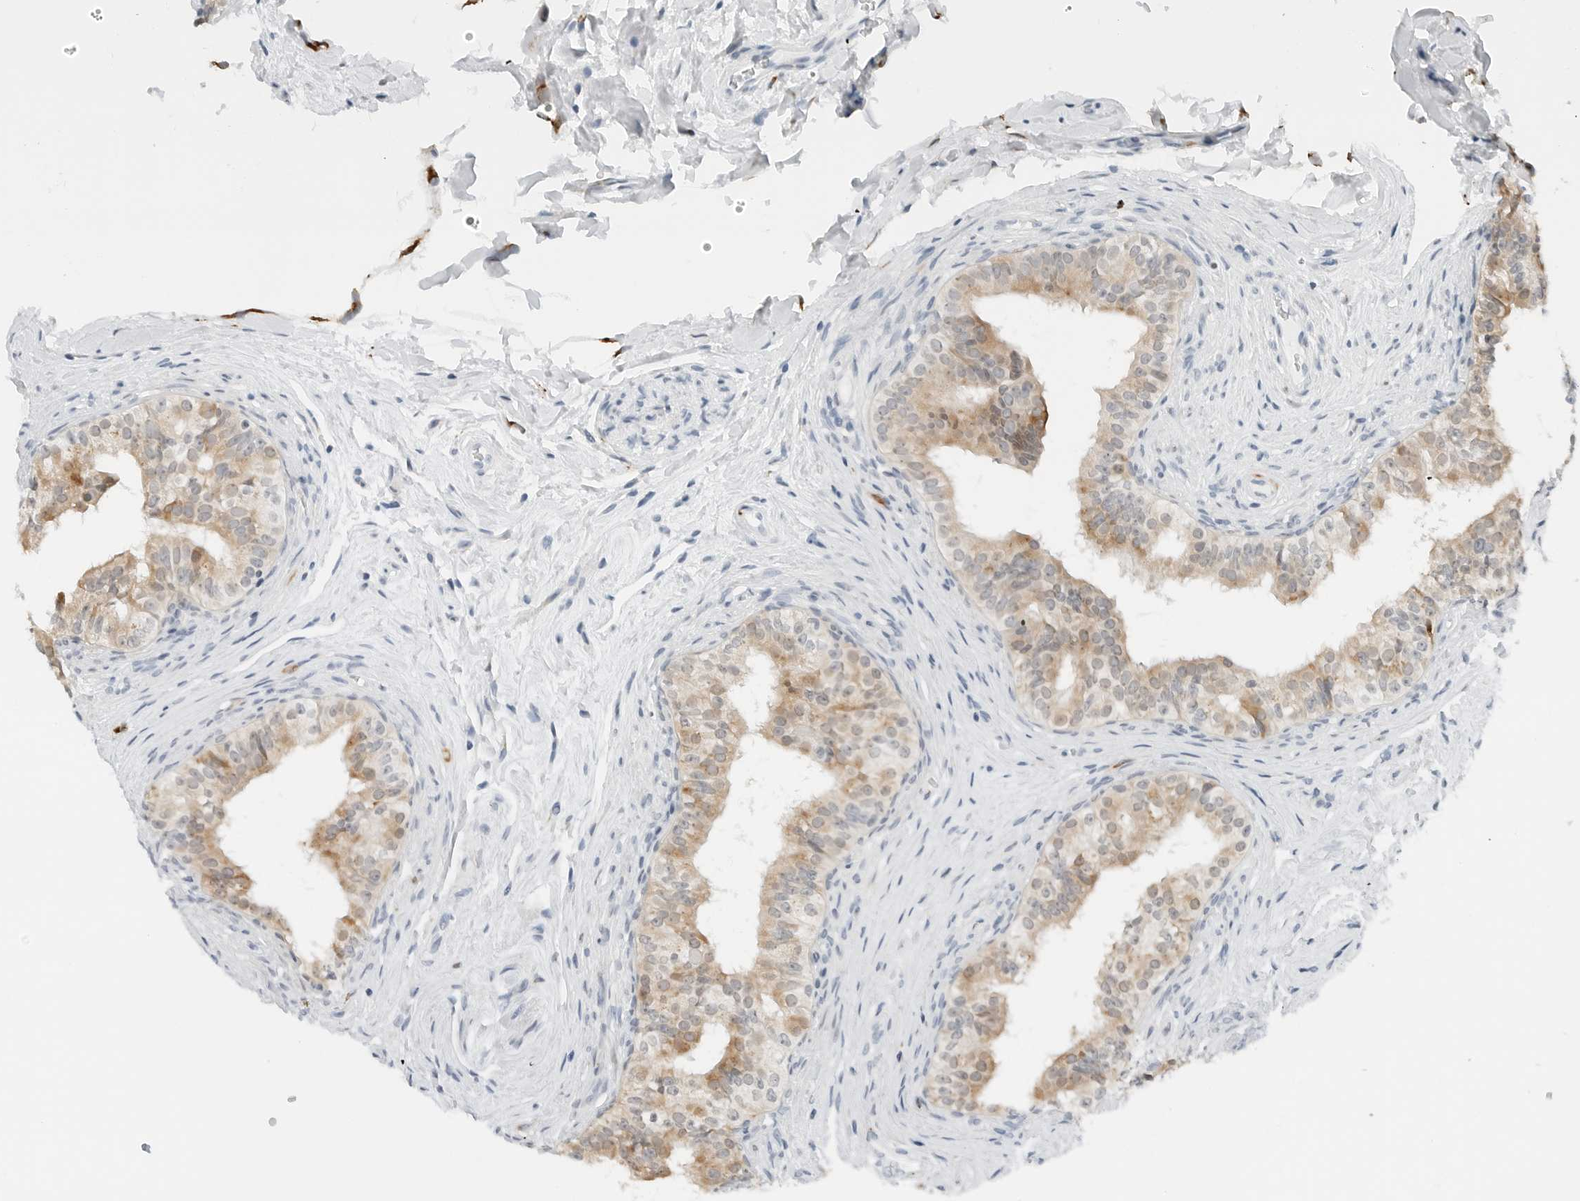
{"staining": {"intensity": "moderate", "quantity": ">75%", "location": "cytoplasmic/membranous"}, "tissue": "epididymis", "cell_type": "Glandular cells", "image_type": "normal", "snomed": [{"axis": "morphology", "description": "Normal tissue, NOS"}, {"axis": "topography", "description": "Epididymis"}], "caption": "Epididymis stained with DAB immunohistochemistry shows medium levels of moderate cytoplasmic/membranous staining in about >75% of glandular cells.", "gene": "P4HA2", "patient": {"sex": "male", "age": 49}}